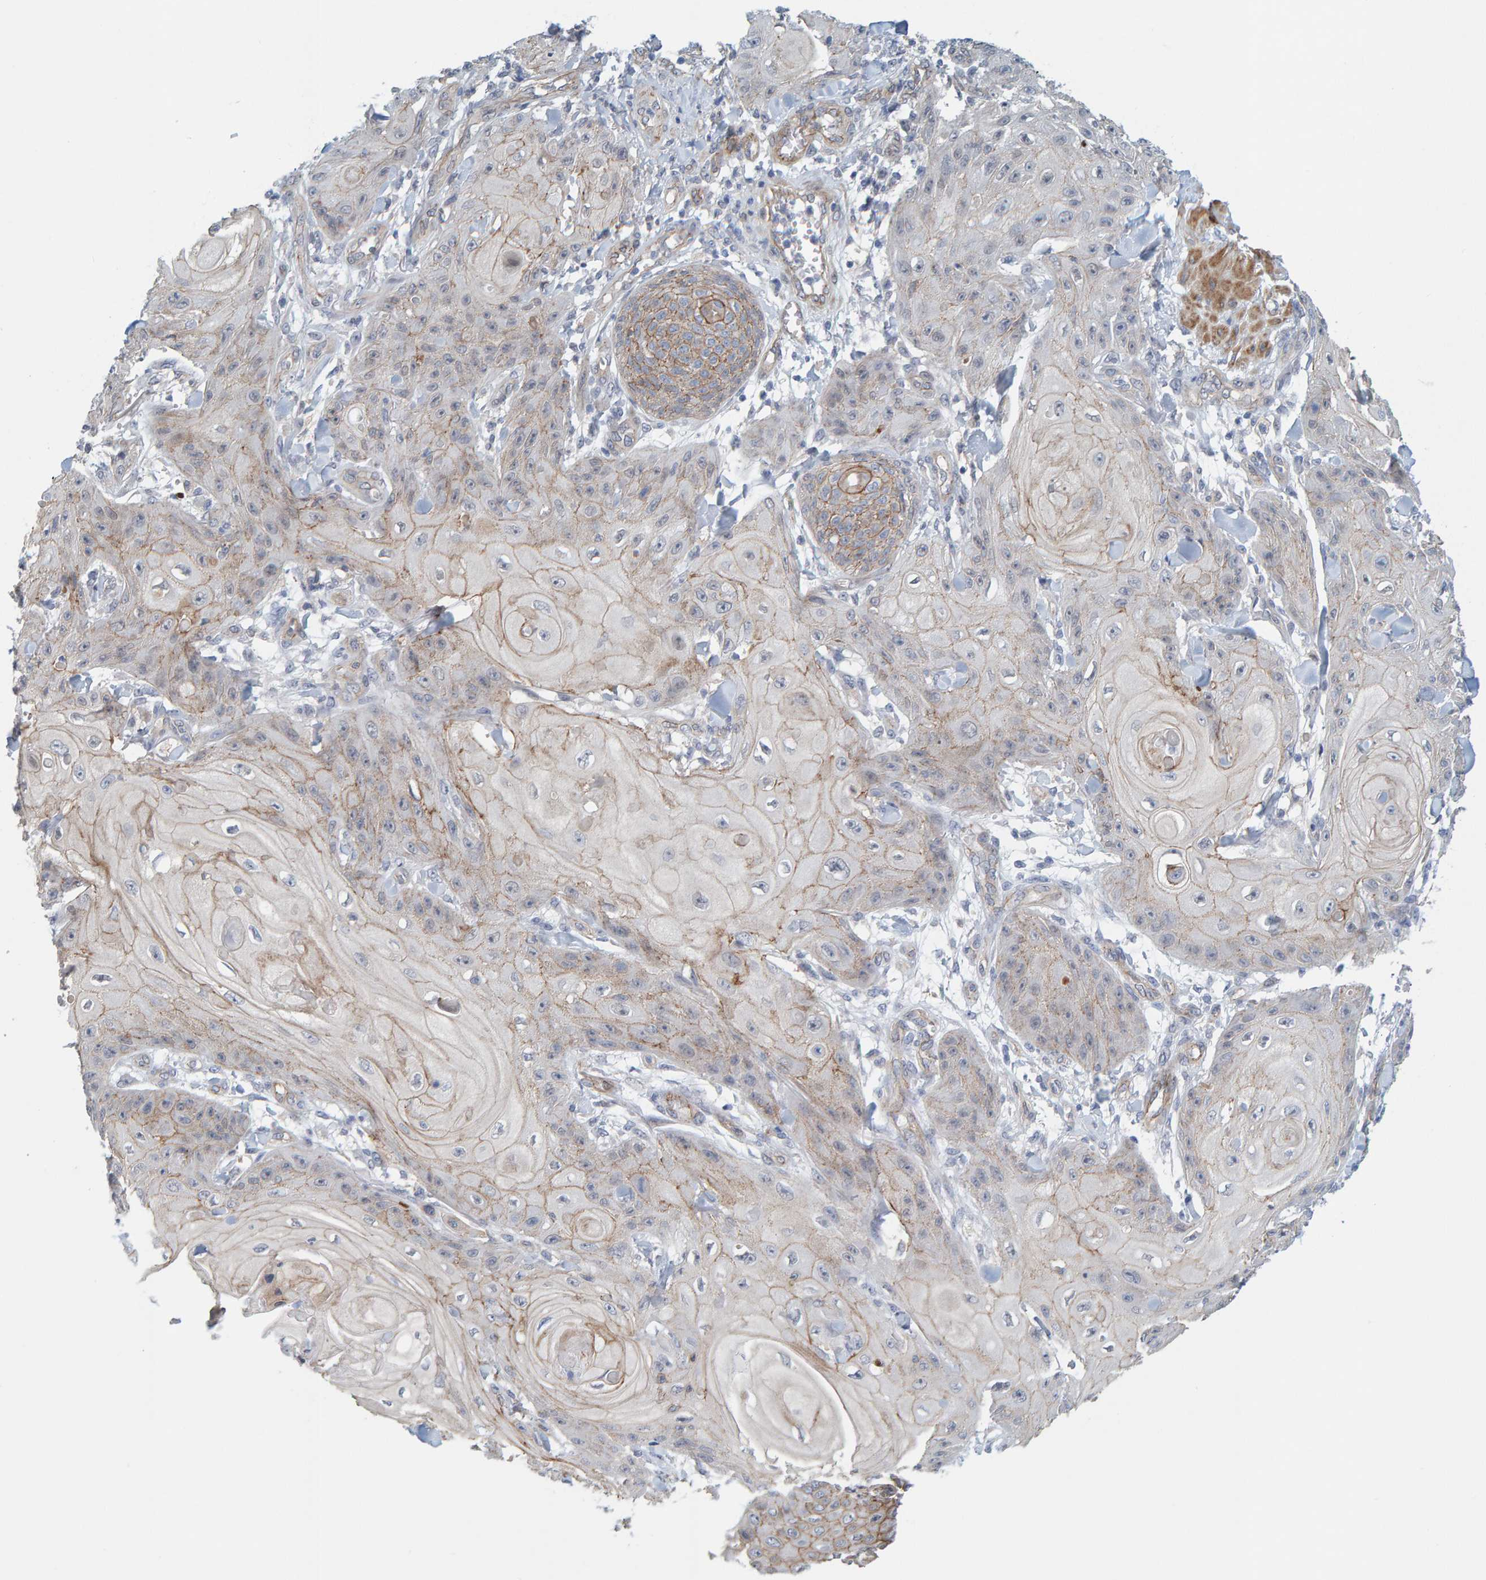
{"staining": {"intensity": "moderate", "quantity": "25%-75%", "location": "cytoplasmic/membranous"}, "tissue": "skin cancer", "cell_type": "Tumor cells", "image_type": "cancer", "snomed": [{"axis": "morphology", "description": "Squamous cell carcinoma, NOS"}, {"axis": "topography", "description": "Skin"}], "caption": "A brown stain labels moderate cytoplasmic/membranous expression of a protein in human skin squamous cell carcinoma tumor cells. Nuclei are stained in blue.", "gene": "KRBA2", "patient": {"sex": "male", "age": 74}}